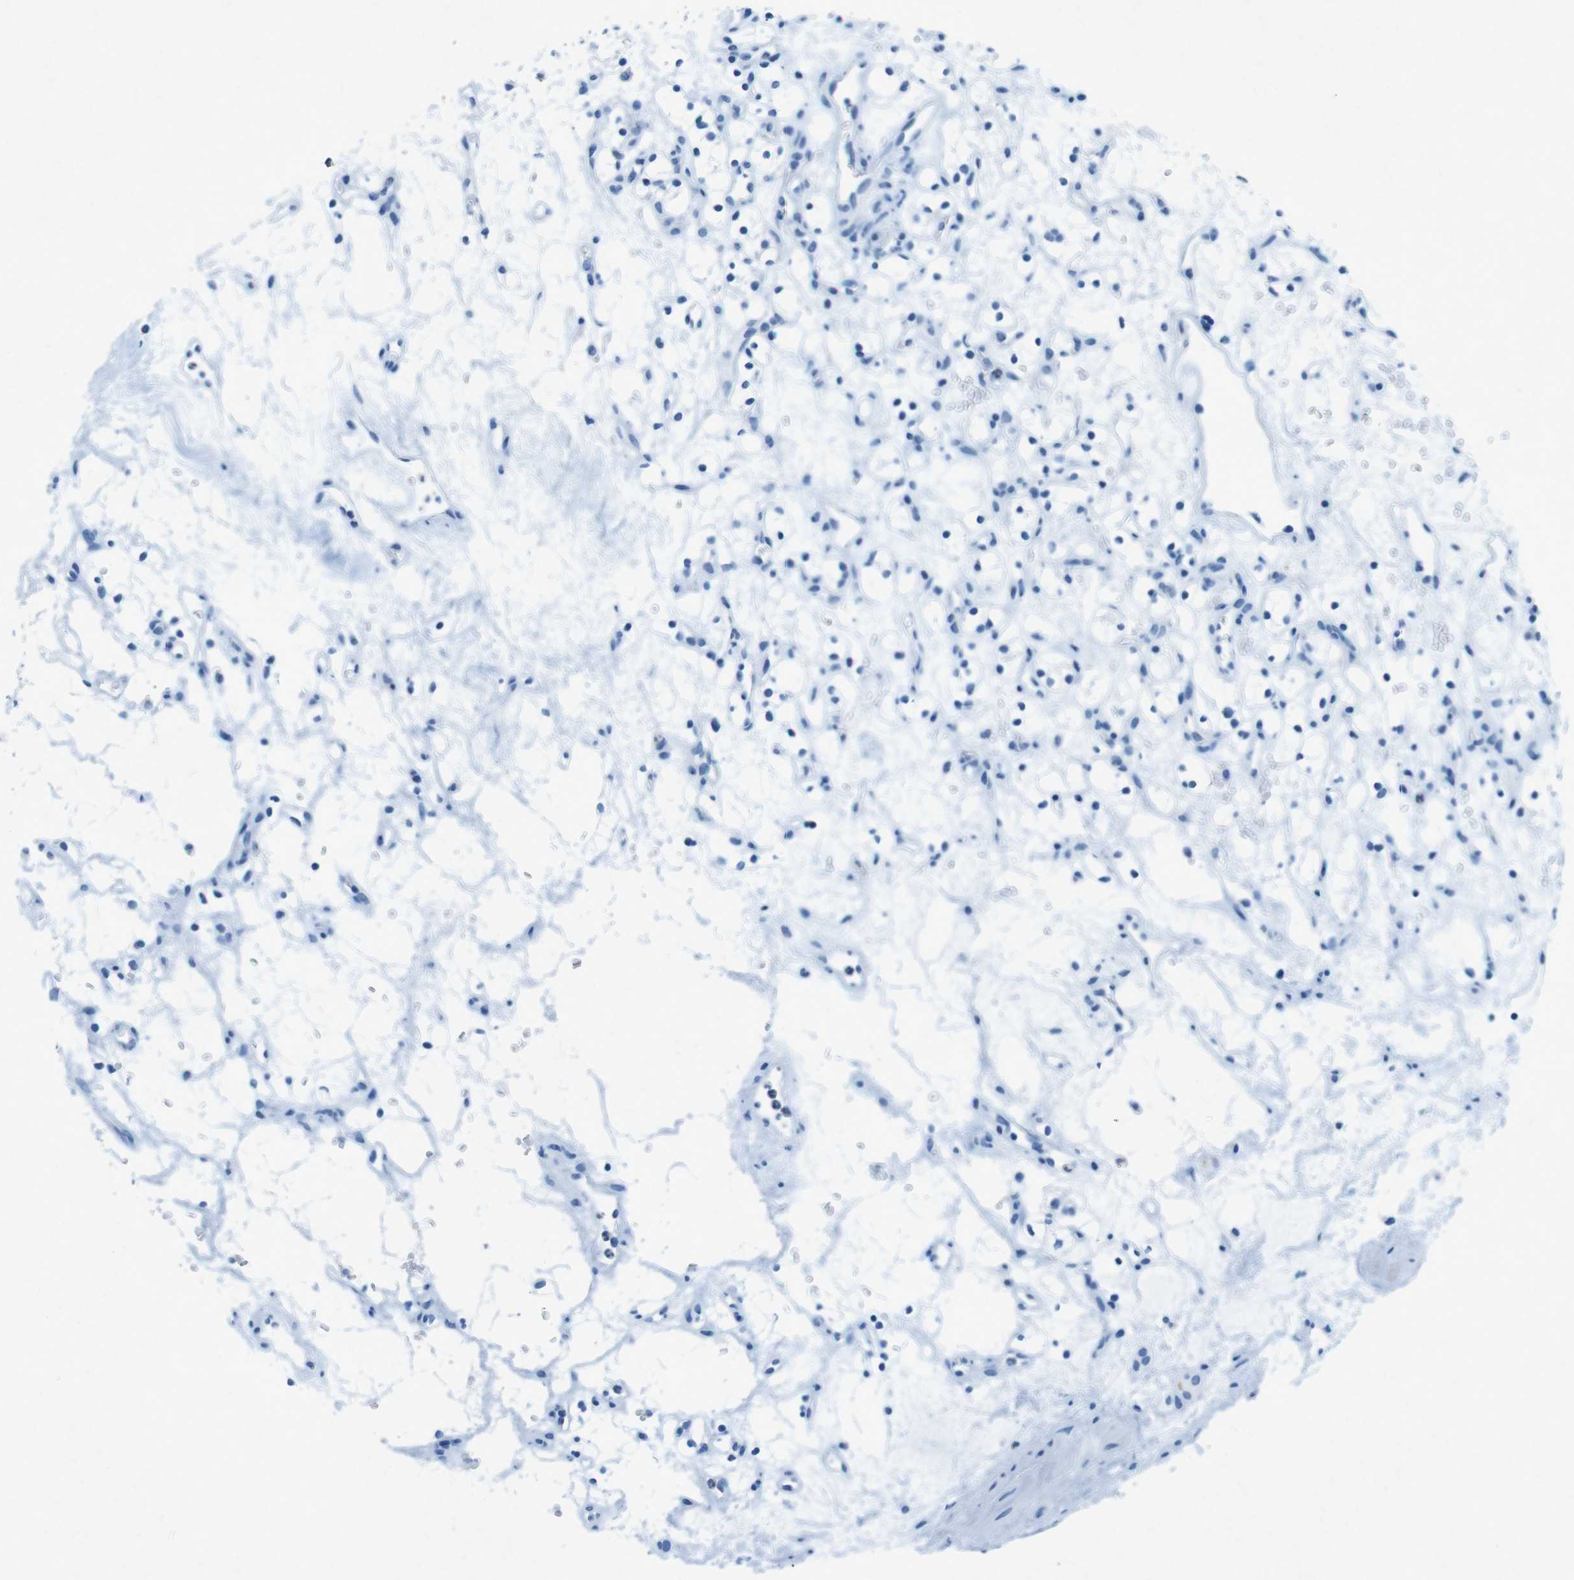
{"staining": {"intensity": "negative", "quantity": "none", "location": "none"}, "tissue": "renal cancer", "cell_type": "Tumor cells", "image_type": "cancer", "snomed": [{"axis": "morphology", "description": "Adenocarcinoma, NOS"}, {"axis": "topography", "description": "Kidney"}], "caption": "The image shows no significant expression in tumor cells of adenocarcinoma (renal). (Stains: DAB (3,3'-diaminobenzidine) immunohistochemistry (IHC) with hematoxylin counter stain, Microscopy: brightfield microscopy at high magnification).", "gene": "CTAG1B", "patient": {"sex": "female", "age": 60}}